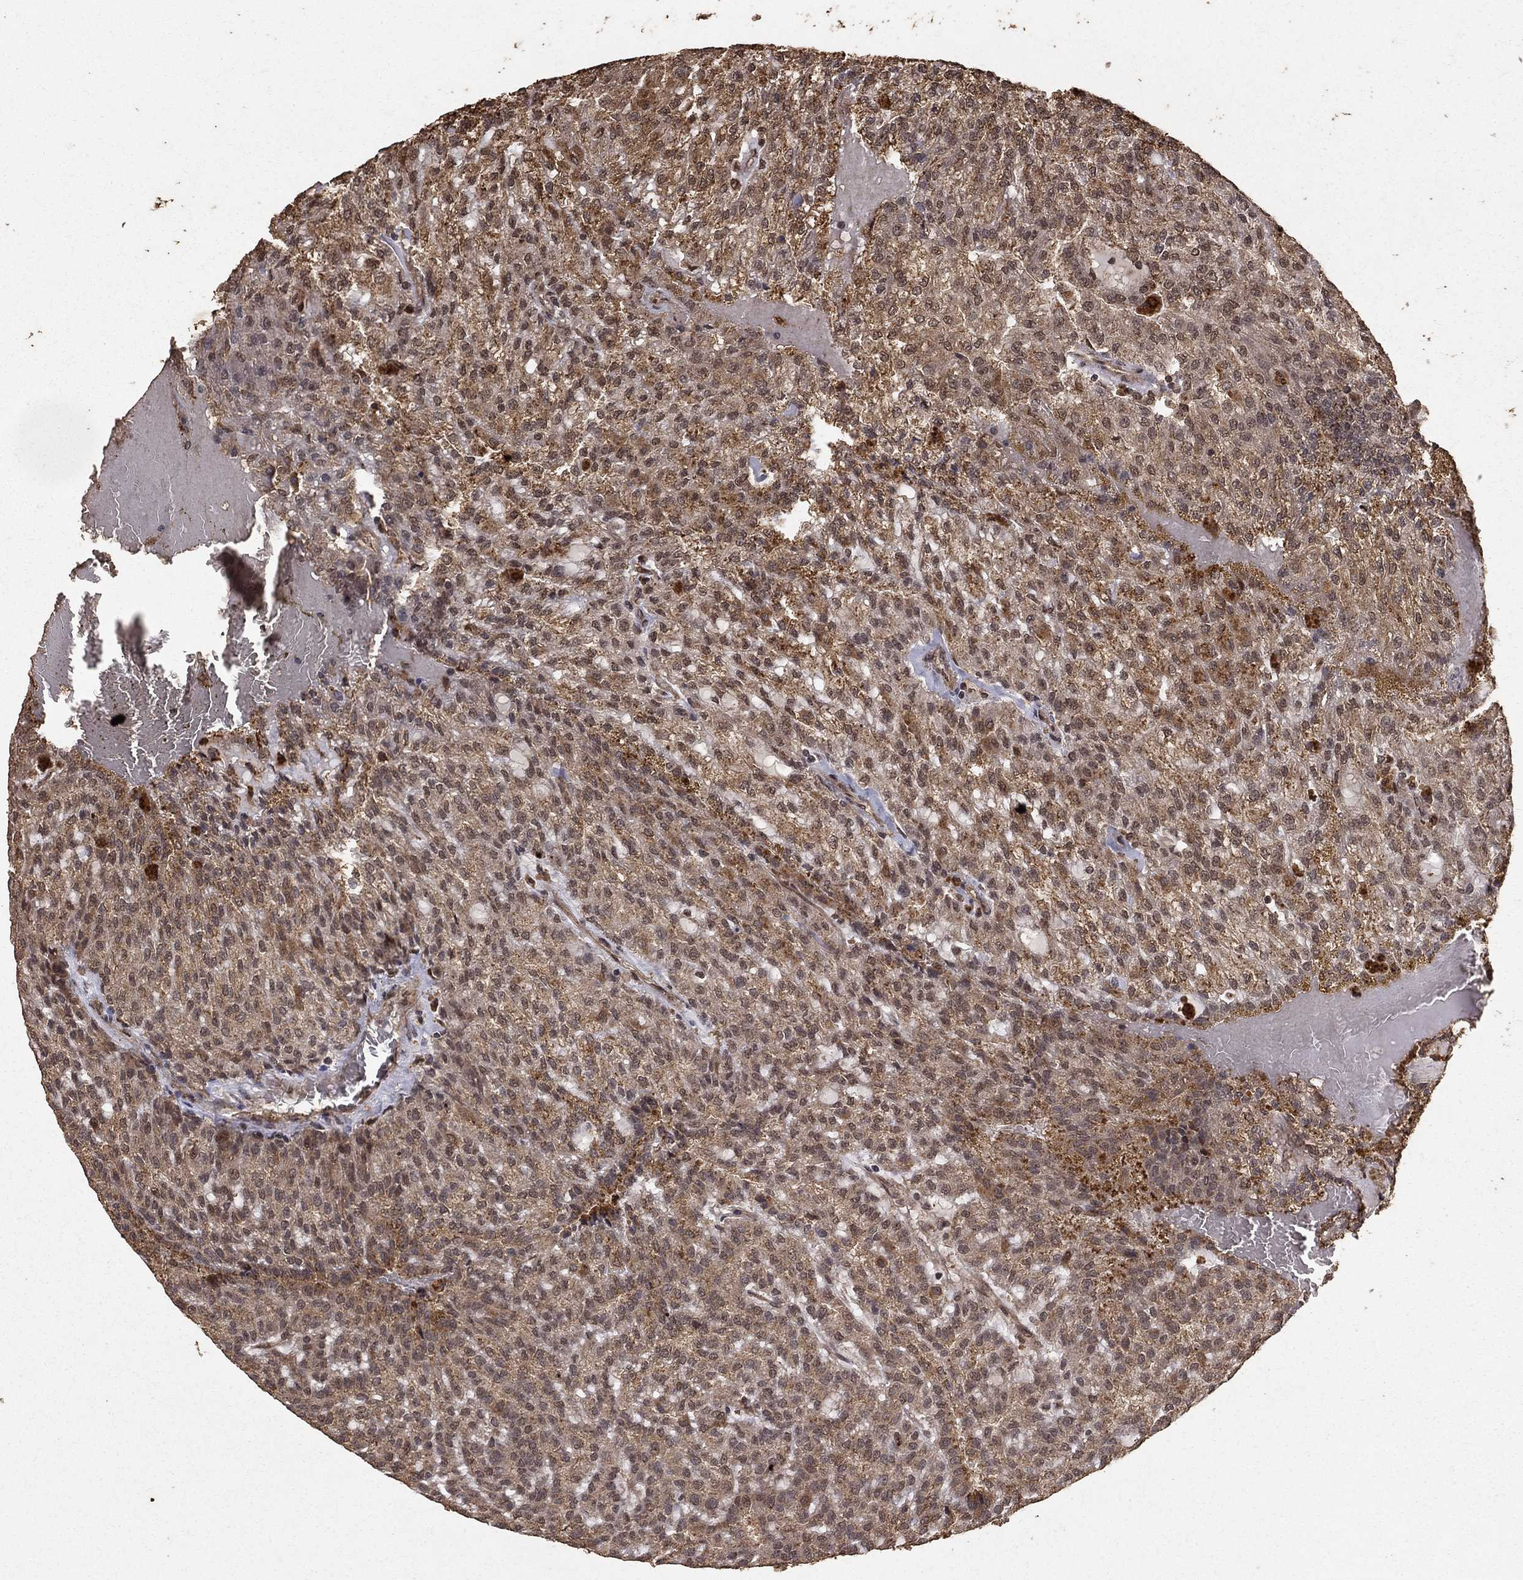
{"staining": {"intensity": "moderate", "quantity": ">75%", "location": "cytoplasmic/membranous"}, "tissue": "renal cancer", "cell_type": "Tumor cells", "image_type": "cancer", "snomed": [{"axis": "morphology", "description": "Adenocarcinoma, NOS"}, {"axis": "topography", "description": "Kidney"}], "caption": "Moderate cytoplasmic/membranous staining is appreciated in about >75% of tumor cells in renal cancer.", "gene": "PRDM1", "patient": {"sex": "male", "age": 63}}